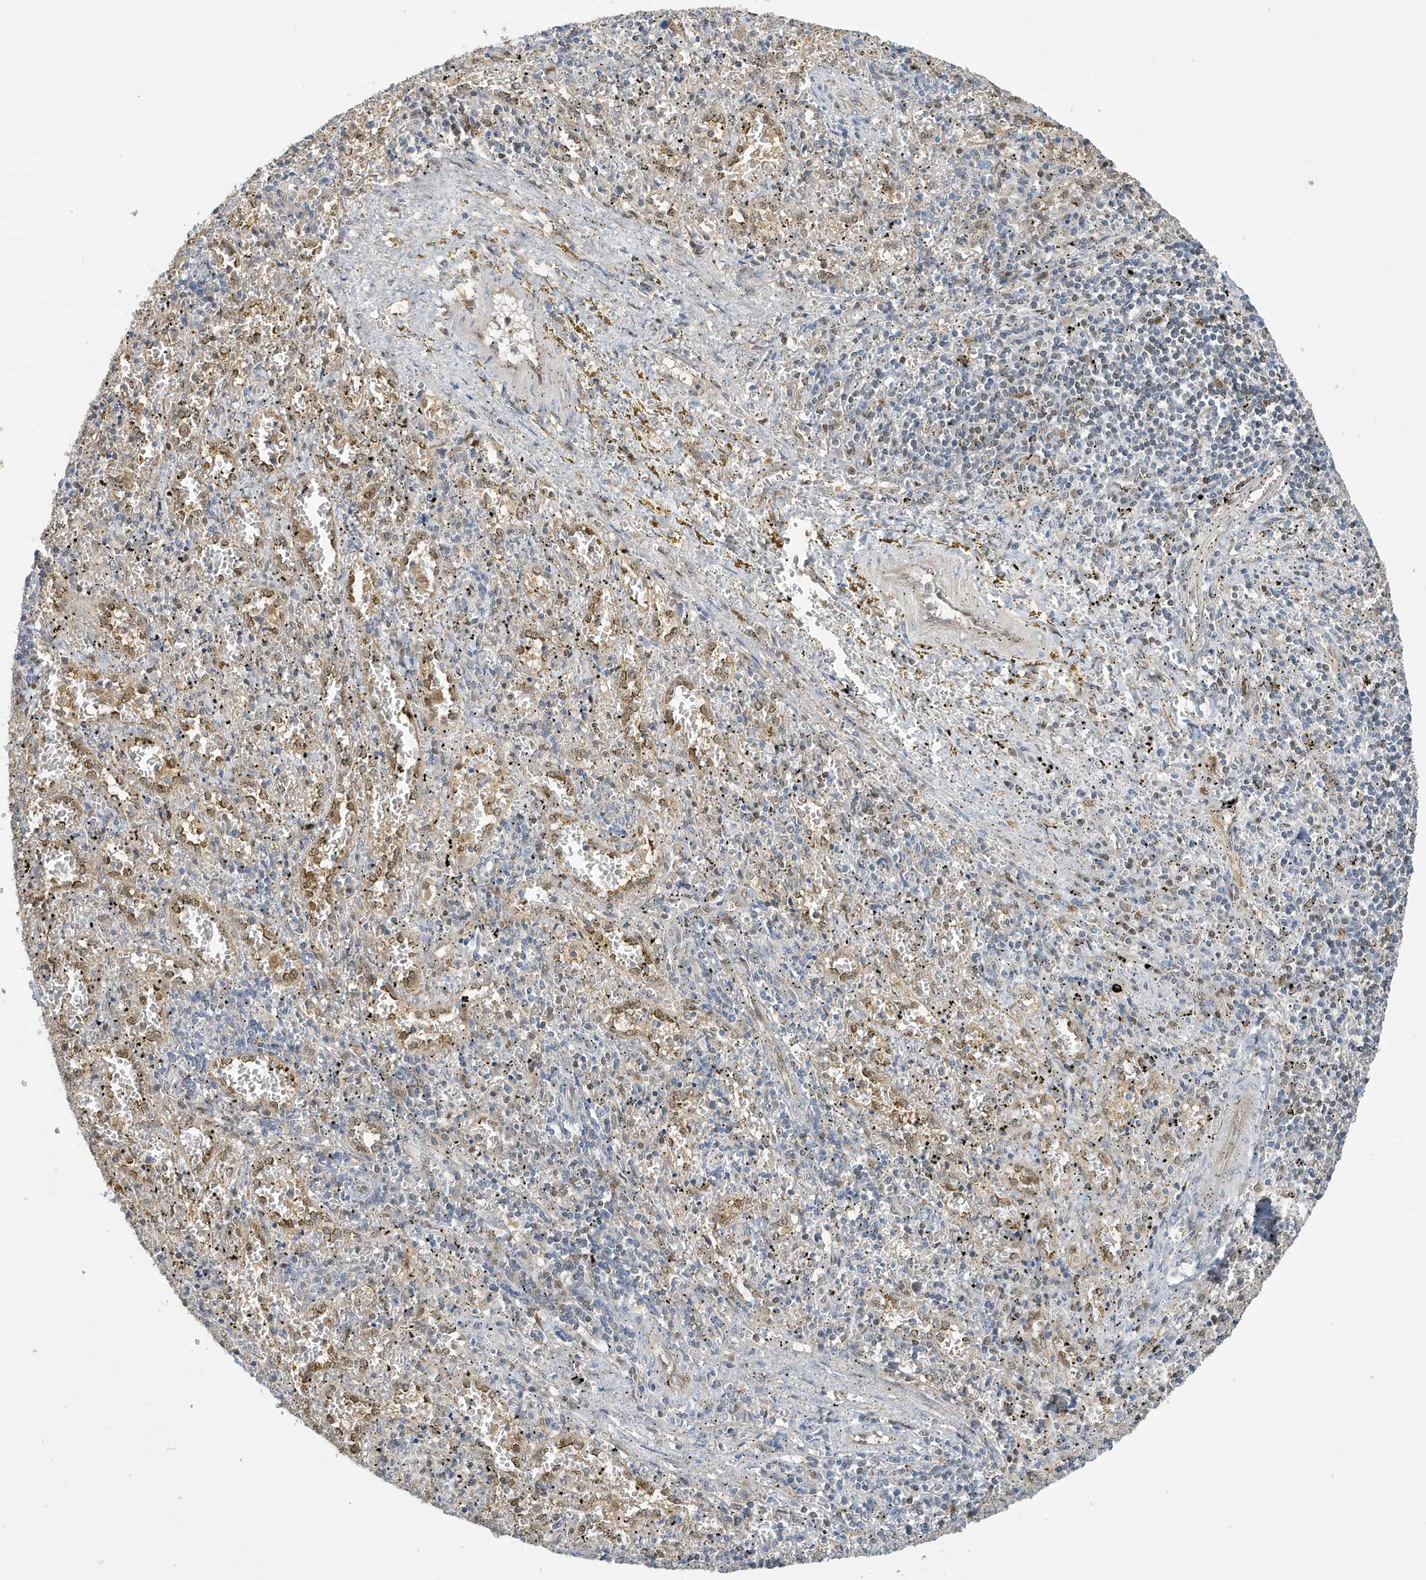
{"staining": {"intensity": "moderate", "quantity": "25%-75%", "location": "nuclear"}, "tissue": "spleen", "cell_type": "Cells in red pulp", "image_type": "normal", "snomed": [{"axis": "morphology", "description": "Normal tissue, NOS"}, {"axis": "topography", "description": "Spleen"}], "caption": "Spleen stained with a protein marker exhibits moderate staining in cells in red pulp.", "gene": "NCOA7", "patient": {"sex": "male", "age": 11}}